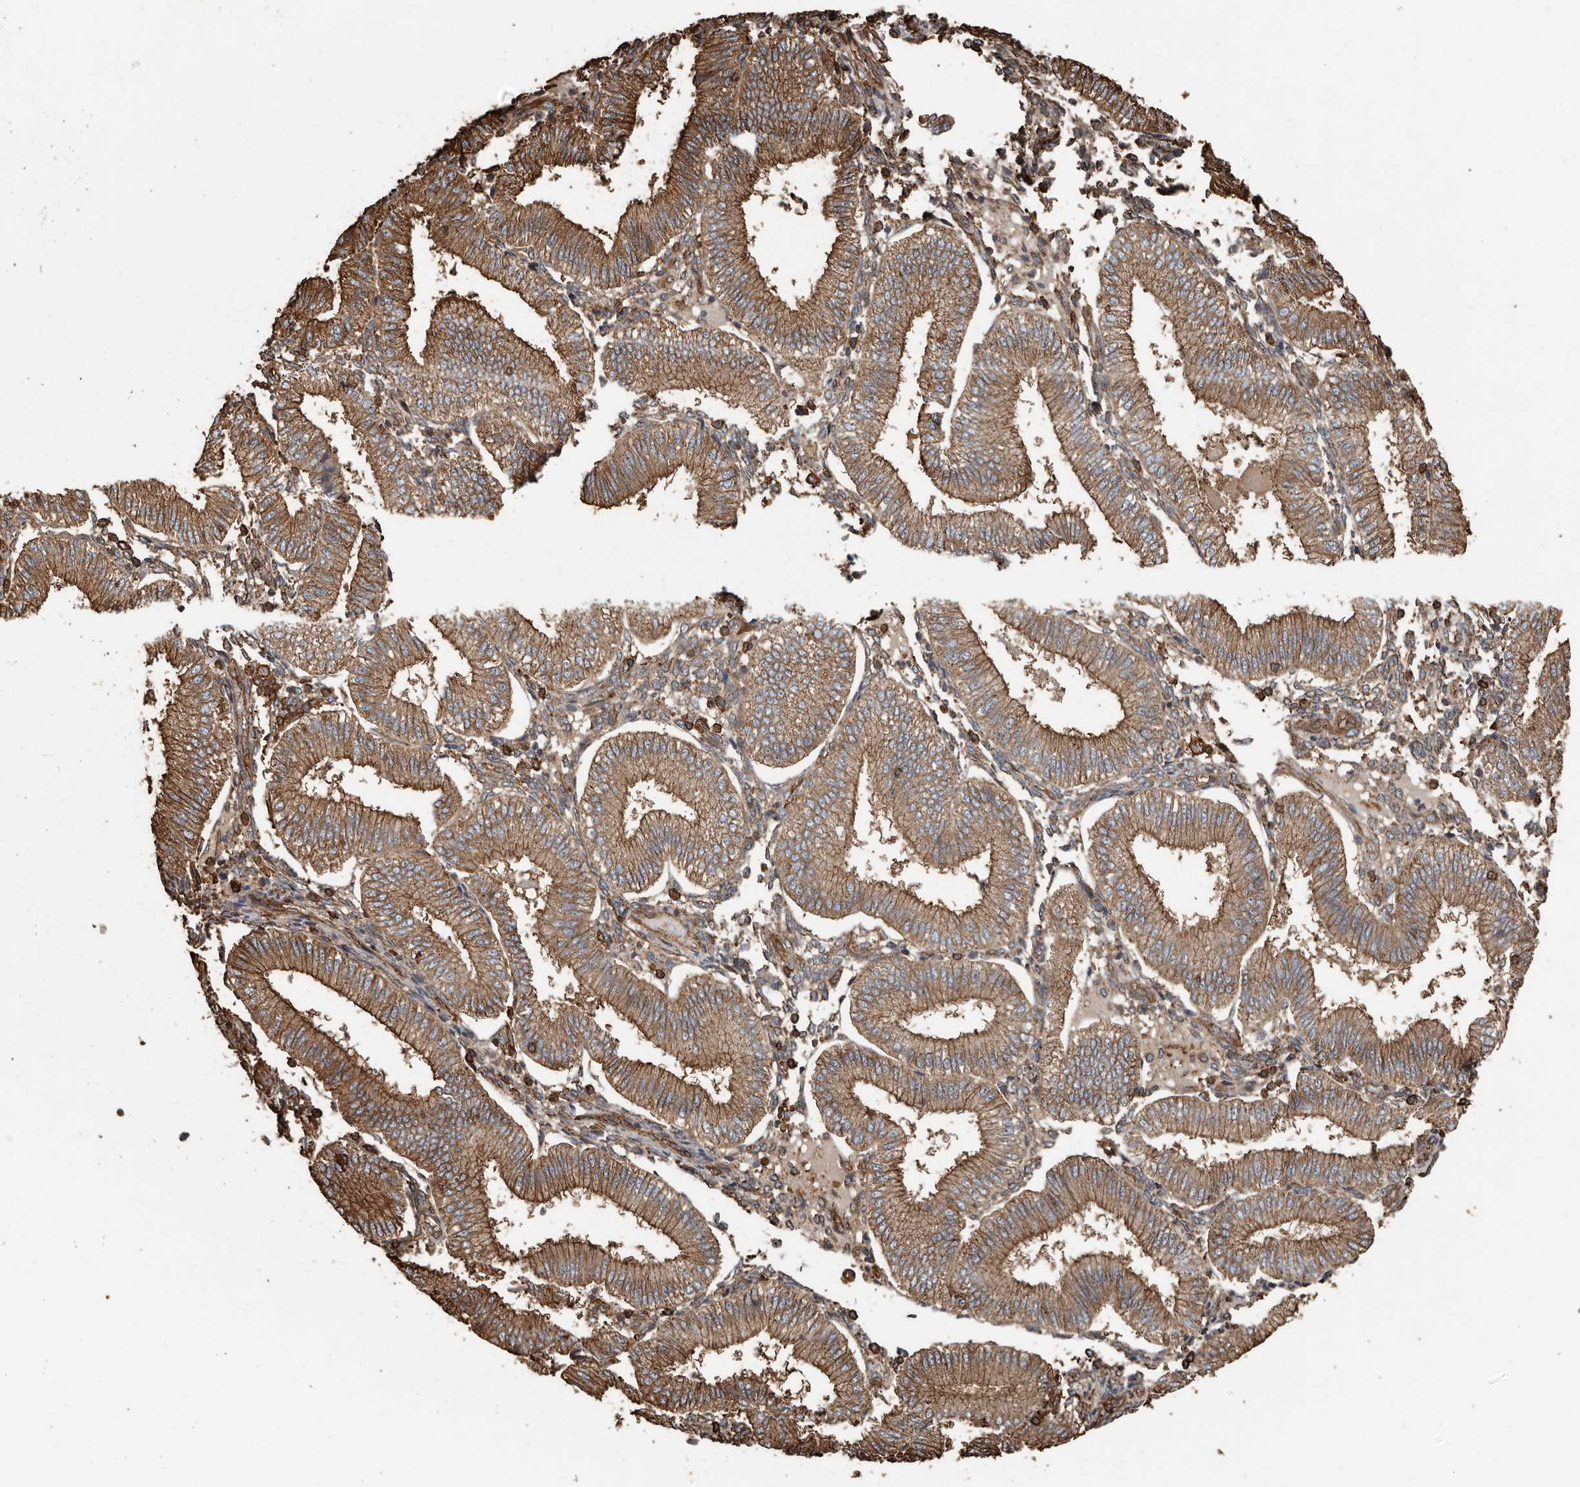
{"staining": {"intensity": "moderate", "quantity": "25%-75%", "location": "cytoplasmic/membranous"}, "tissue": "endometrium", "cell_type": "Cells in endometrial stroma", "image_type": "normal", "snomed": [{"axis": "morphology", "description": "Normal tissue, NOS"}, {"axis": "topography", "description": "Endometrium"}], "caption": "A medium amount of moderate cytoplasmic/membranous expression is seen in about 25%-75% of cells in endometrial stroma in unremarkable endometrium. Immunohistochemistry (ihc) stains the protein in brown and the nuclei are stained blue.", "gene": "DENND6B", "patient": {"sex": "female", "age": 39}}